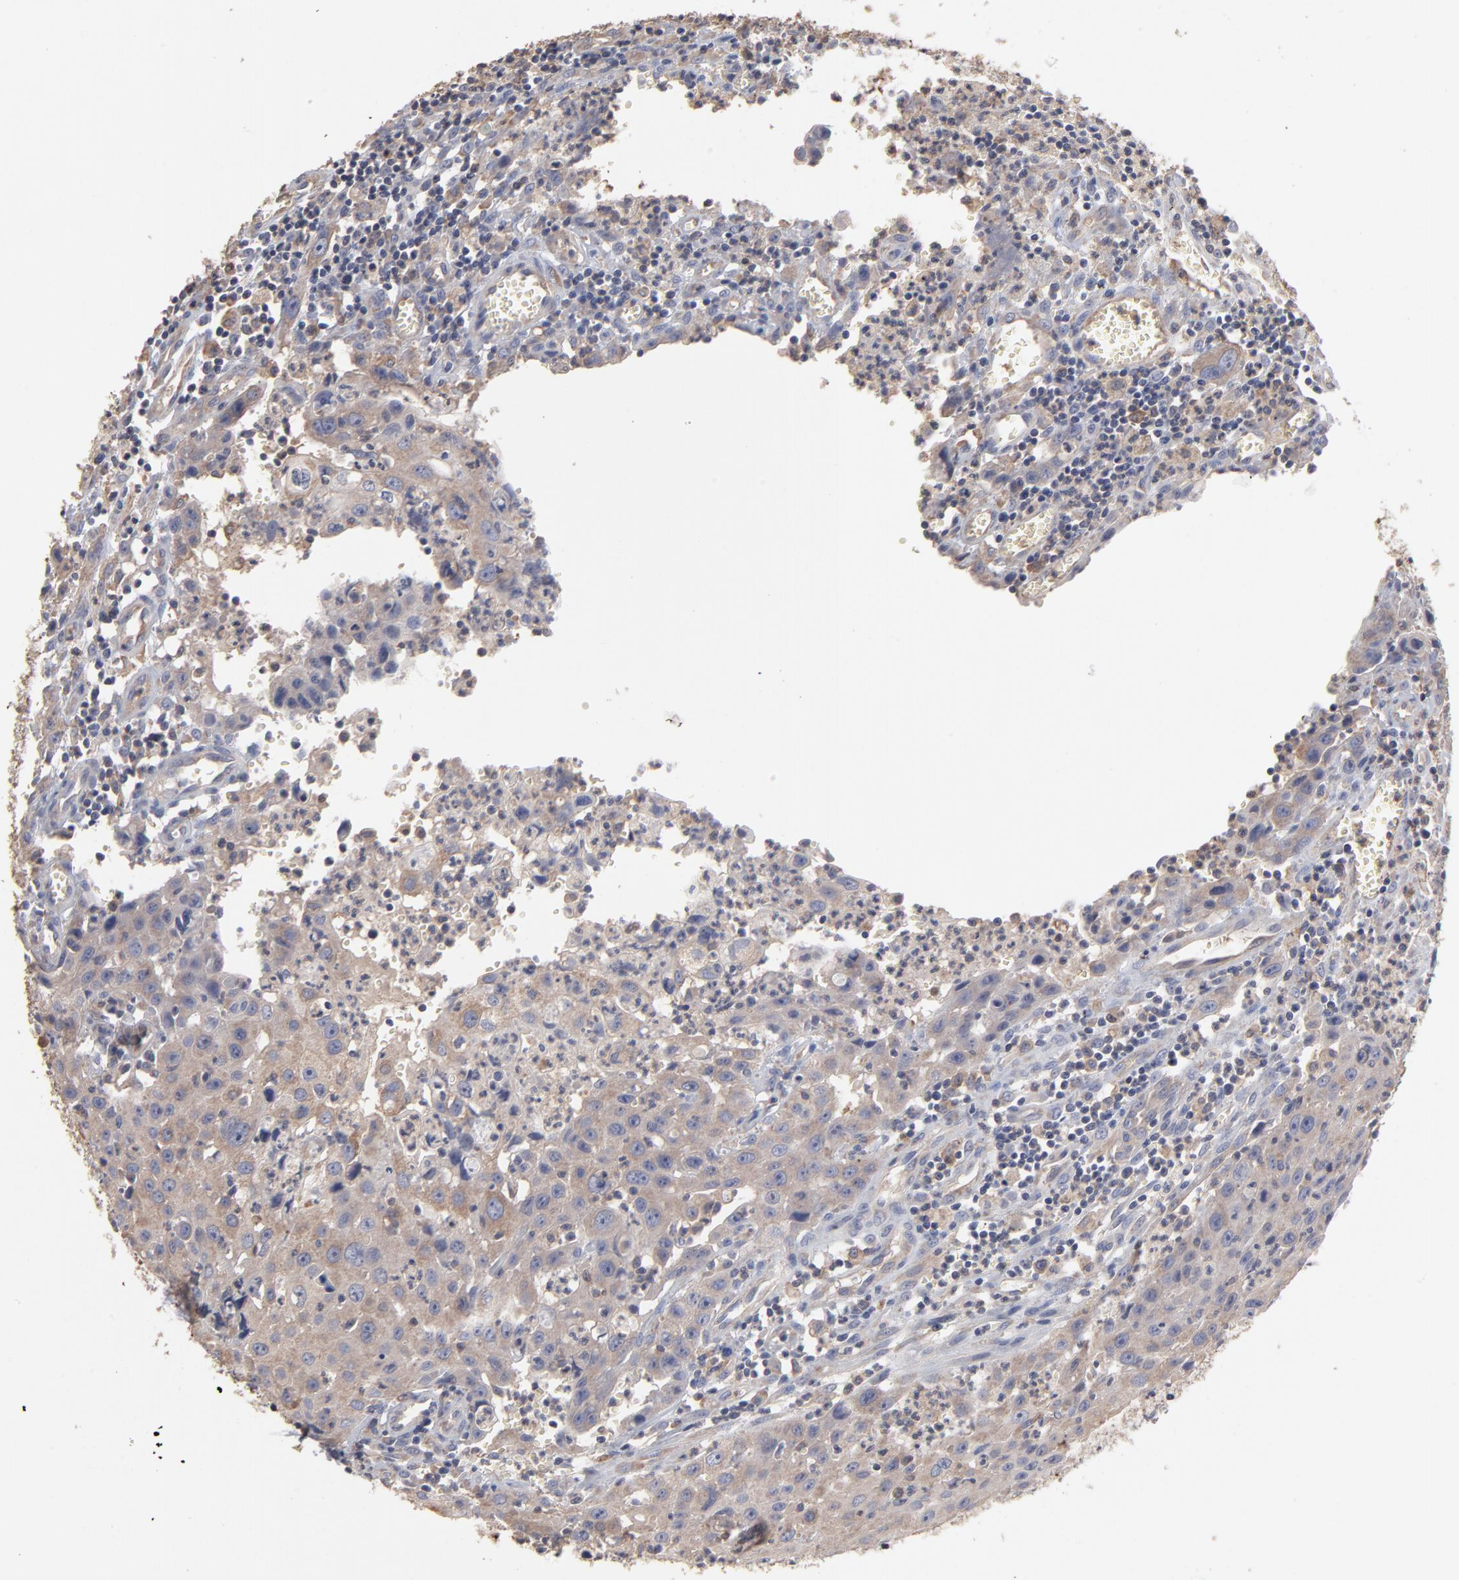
{"staining": {"intensity": "moderate", "quantity": ">75%", "location": "cytoplasmic/membranous"}, "tissue": "urothelial cancer", "cell_type": "Tumor cells", "image_type": "cancer", "snomed": [{"axis": "morphology", "description": "Urothelial carcinoma, High grade"}, {"axis": "topography", "description": "Urinary bladder"}], "caption": "Immunohistochemical staining of human urothelial carcinoma (high-grade) exhibits medium levels of moderate cytoplasmic/membranous positivity in about >75% of tumor cells.", "gene": "TANGO2", "patient": {"sex": "male", "age": 66}}